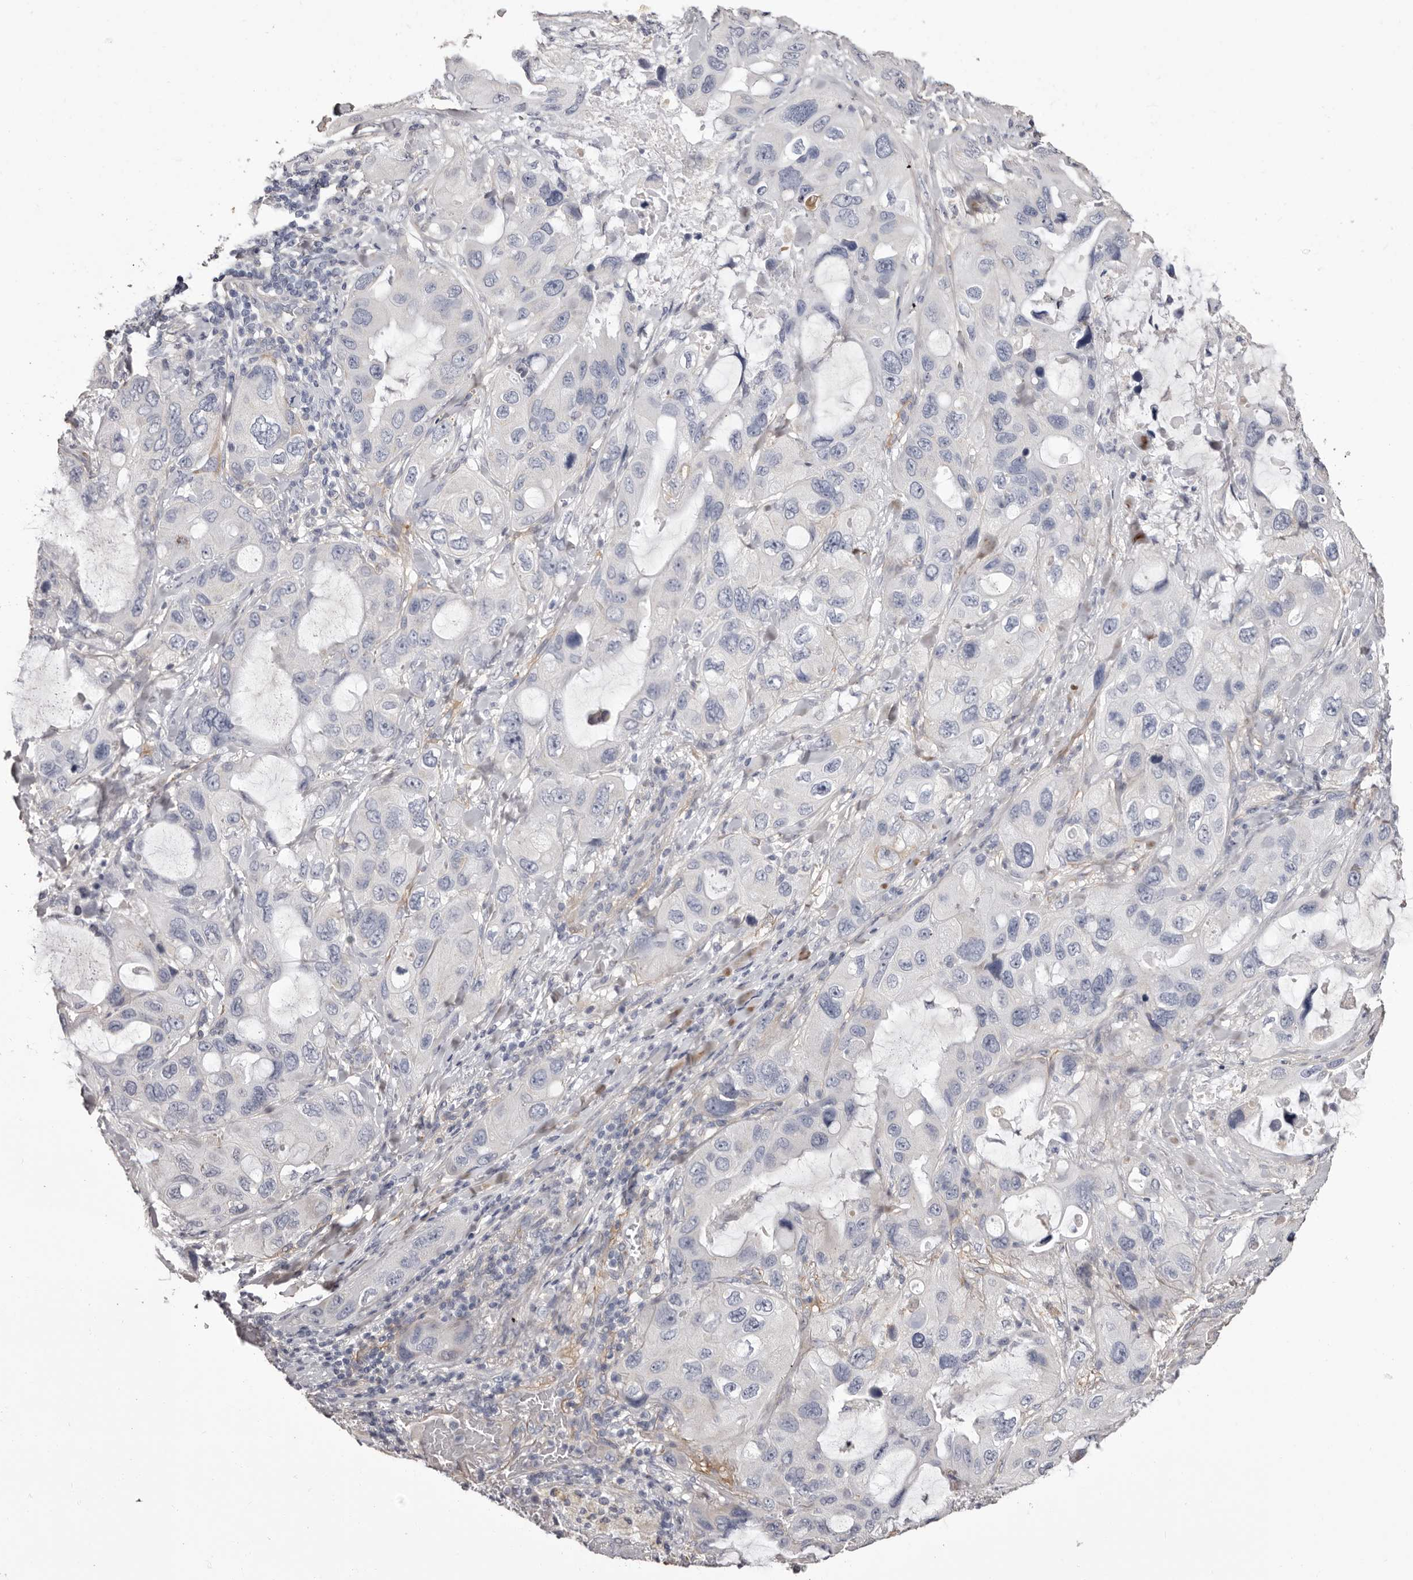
{"staining": {"intensity": "negative", "quantity": "none", "location": "none"}, "tissue": "lung cancer", "cell_type": "Tumor cells", "image_type": "cancer", "snomed": [{"axis": "morphology", "description": "Squamous cell carcinoma, NOS"}, {"axis": "topography", "description": "Lung"}], "caption": "Human lung cancer (squamous cell carcinoma) stained for a protein using immunohistochemistry displays no positivity in tumor cells.", "gene": "COL6A1", "patient": {"sex": "female", "age": 73}}